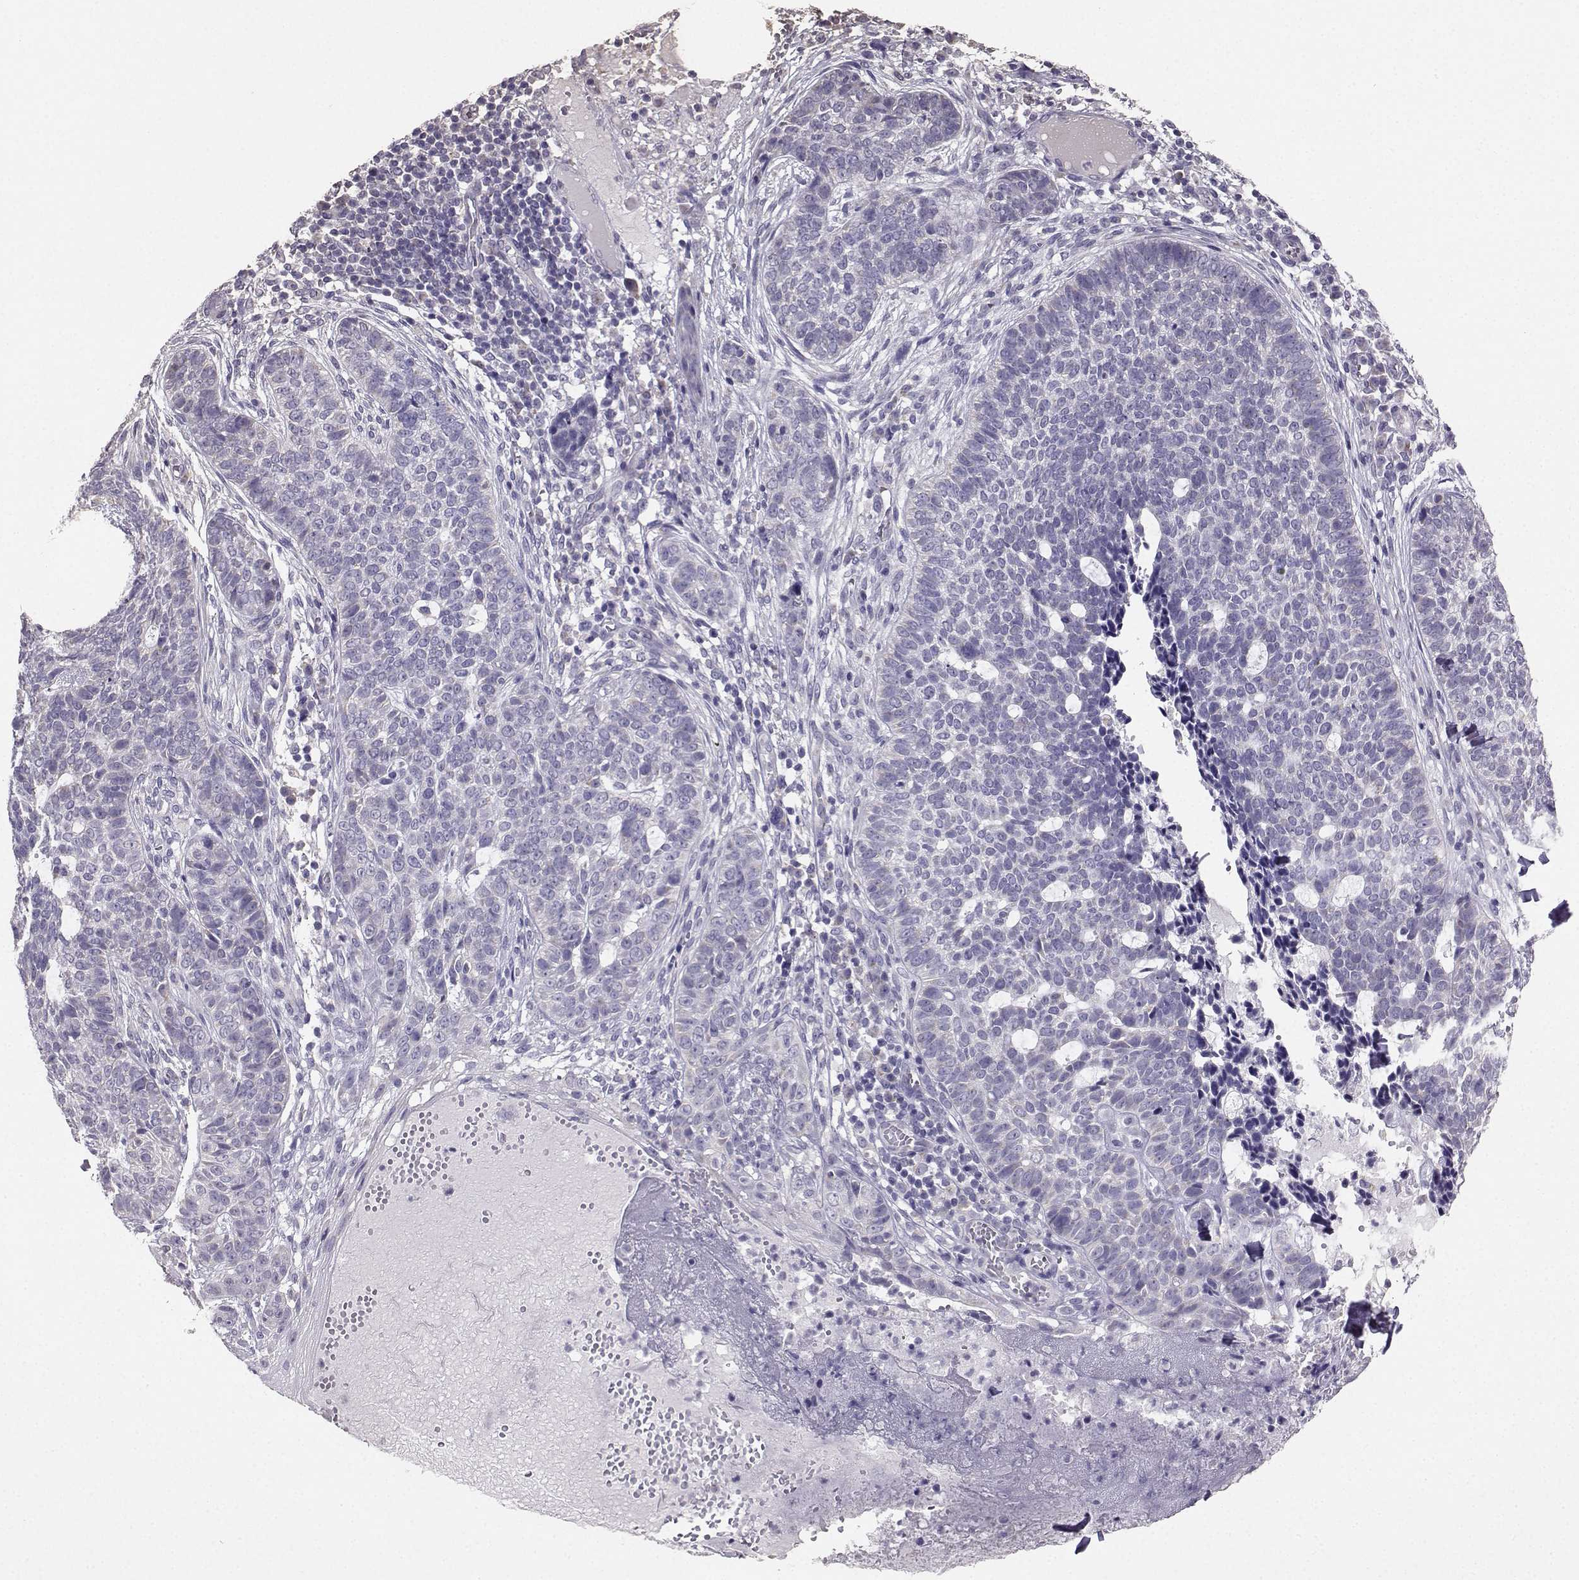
{"staining": {"intensity": "negative", "quantity": "none", "location": "none"}, "tissue": "skin cancer", "cell_type": "Tumor cells", "image_type": "cancer", "snomed": [{"axis": "morphology", "description": "Basal cell carcinoma"}, {"axis": "topography", "description": "Skin"}], "caption": "High power microscopy histopathology image of an immunohistochemistry (IHC) histopathology image of skin cancer, revealing no significant staining in tumor cells. (Brightfield microscopy of DAB (3,3'-diaminobenzidine) immunohistochemistry (IHC) at high magnification).", "gene": "AVP", "patient": {"sex": "female", "age": 69}}